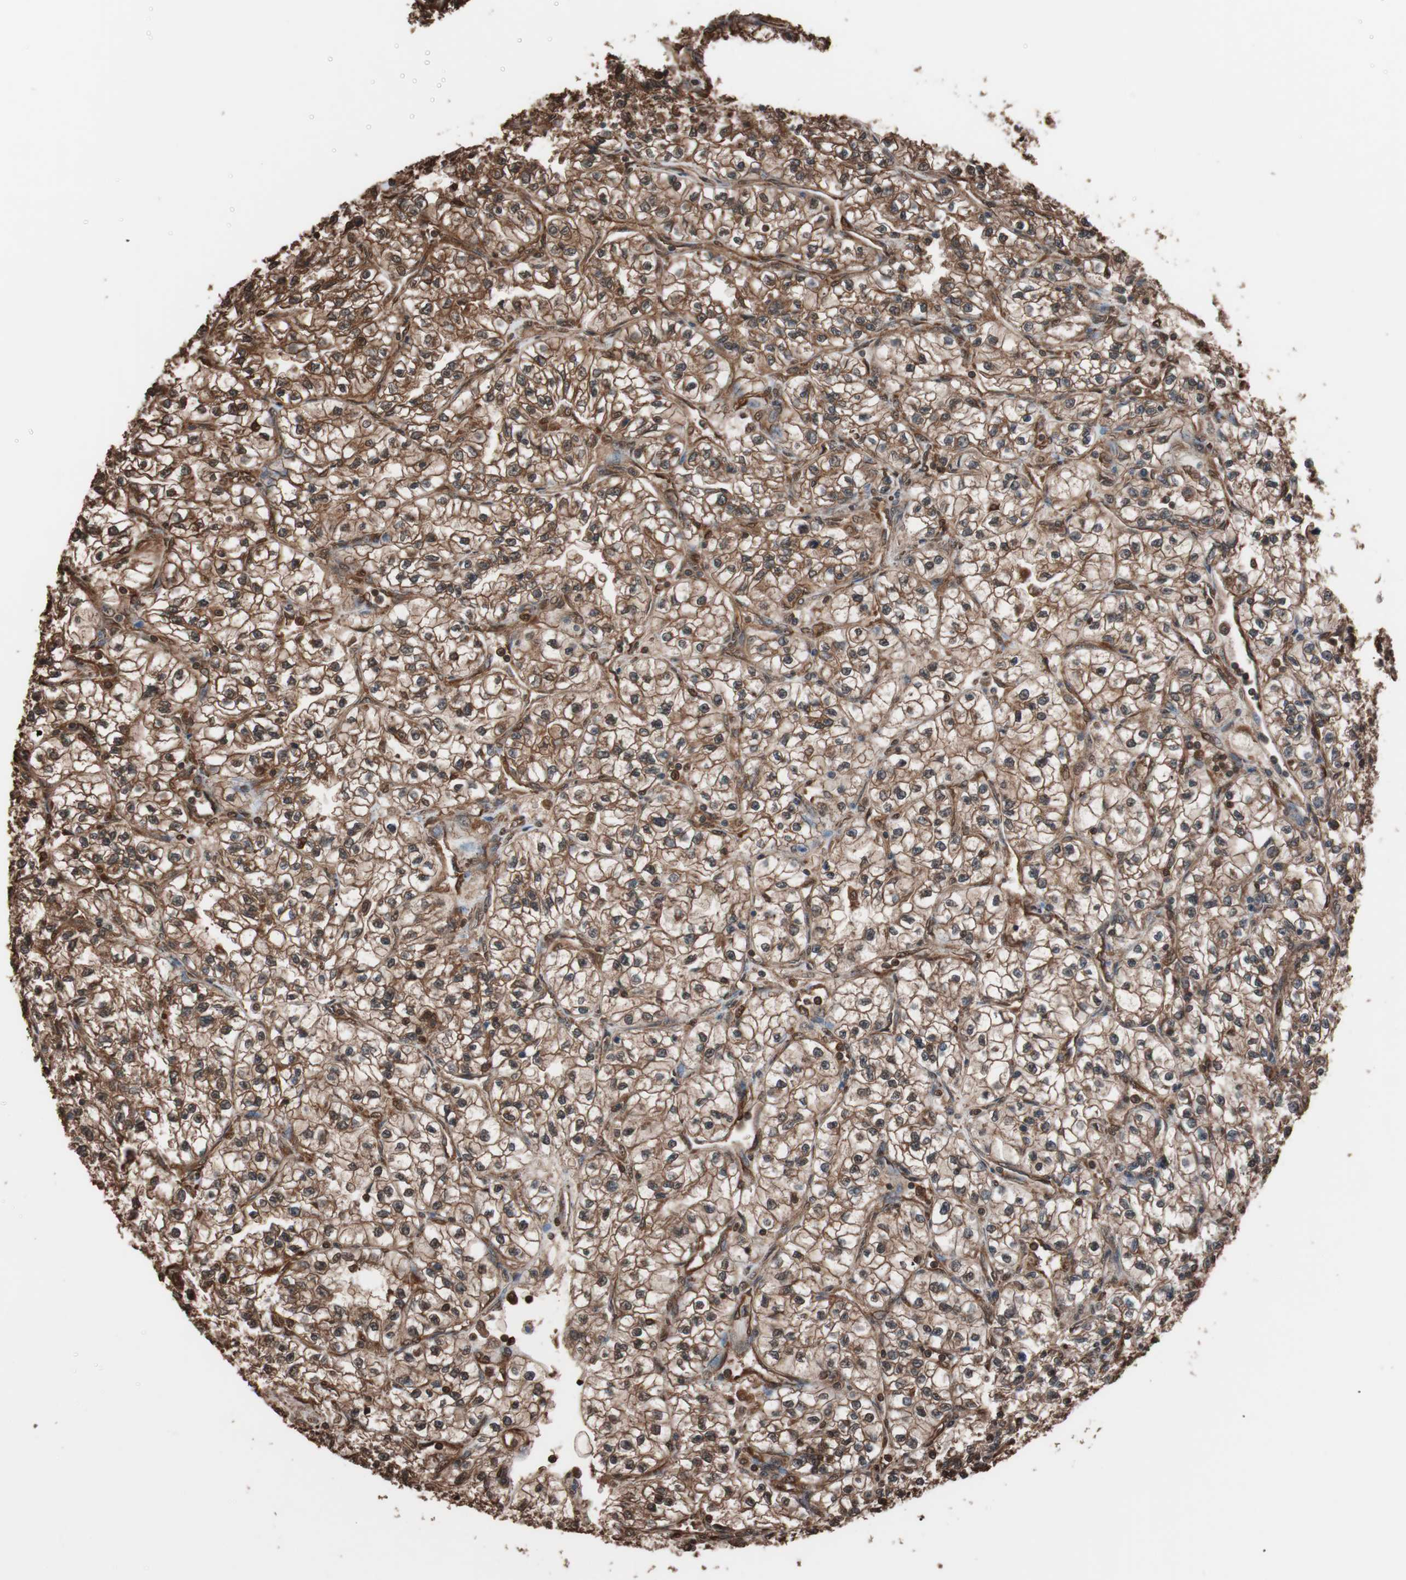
{"staining": {"intensity": "strong", "quantity": ">75%", "location": "cytoplasmic/membranous"}, "tissue": "renal cancer", "cell_type": "Tumor cells", "image_type": "cancer", "snomed": [{"axis": "morphology", "description": "Adenocarcinoma, NOS"}, {"axis": "topography", "description": "Kidney"}], "caption": "Protein staining shows strong cytoplasmic/membranous expression in about >75% of tumor cells in adenocarcinoma (renal).", "gene": "CALM2", "patient": {"sex": "female", "age": 57}}